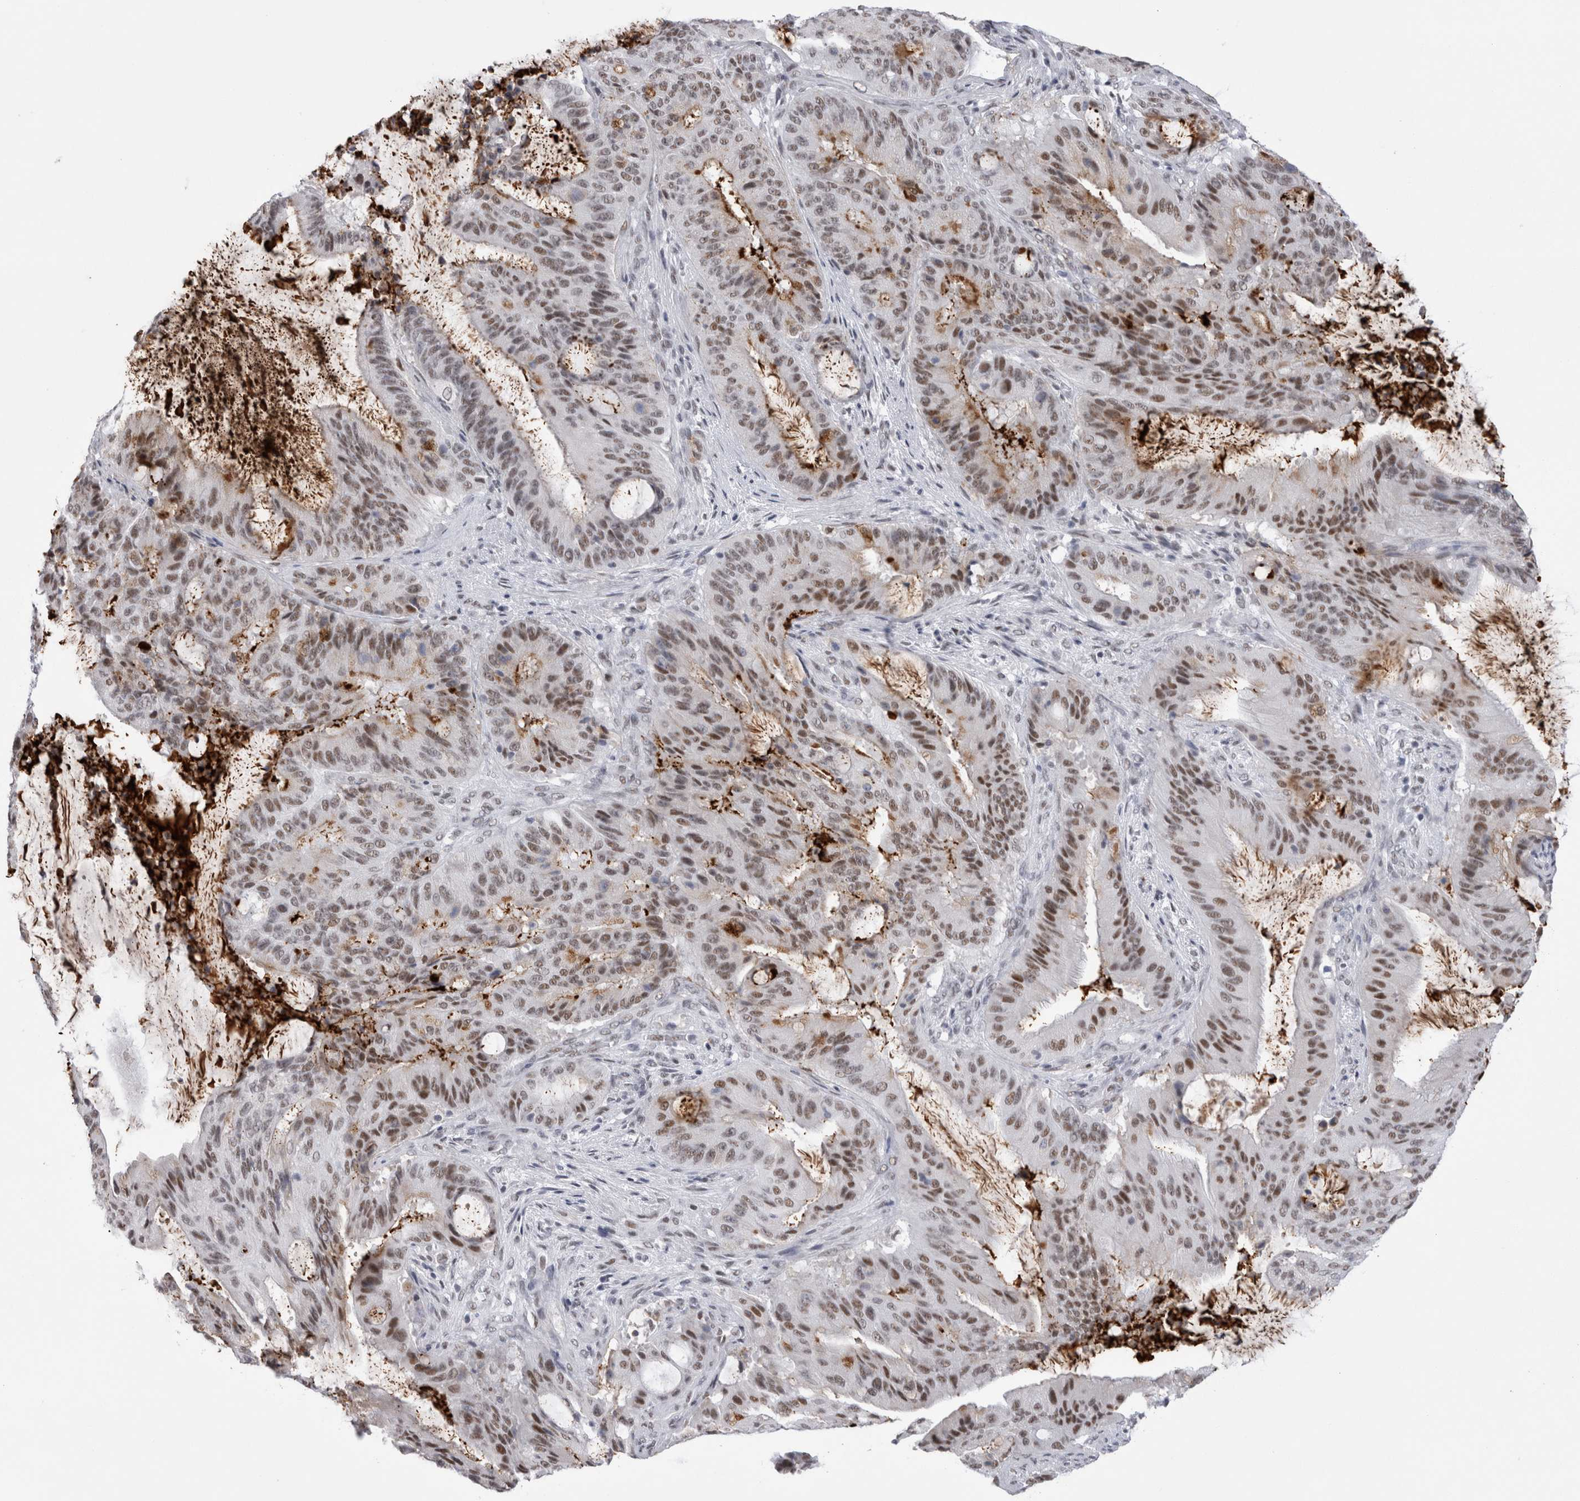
{"staining": {"intensity": "moderate", "quantity": ">75%", "location": "nuclear"}, "tissue": "liver cancer", "cell_type": "Tumor cells", "image_type": "cancer", "snomed": [{"axis": "morphology", "description": "Normal tissue, NOS"}, {"axis": "morphology", "description": "Cholangiocarcinoma"}, {"axis": "topography", "description": "Liver"}, {"axis": "topography", "description": "Peripheral nerve tissue"}], "caption": "IHC of human liver cancer exhibits medium levels of moderate nuclear positivity in about >75% of tumor cells.", "gene": "API5", "patient": {"sex": "female", "age": 73}}